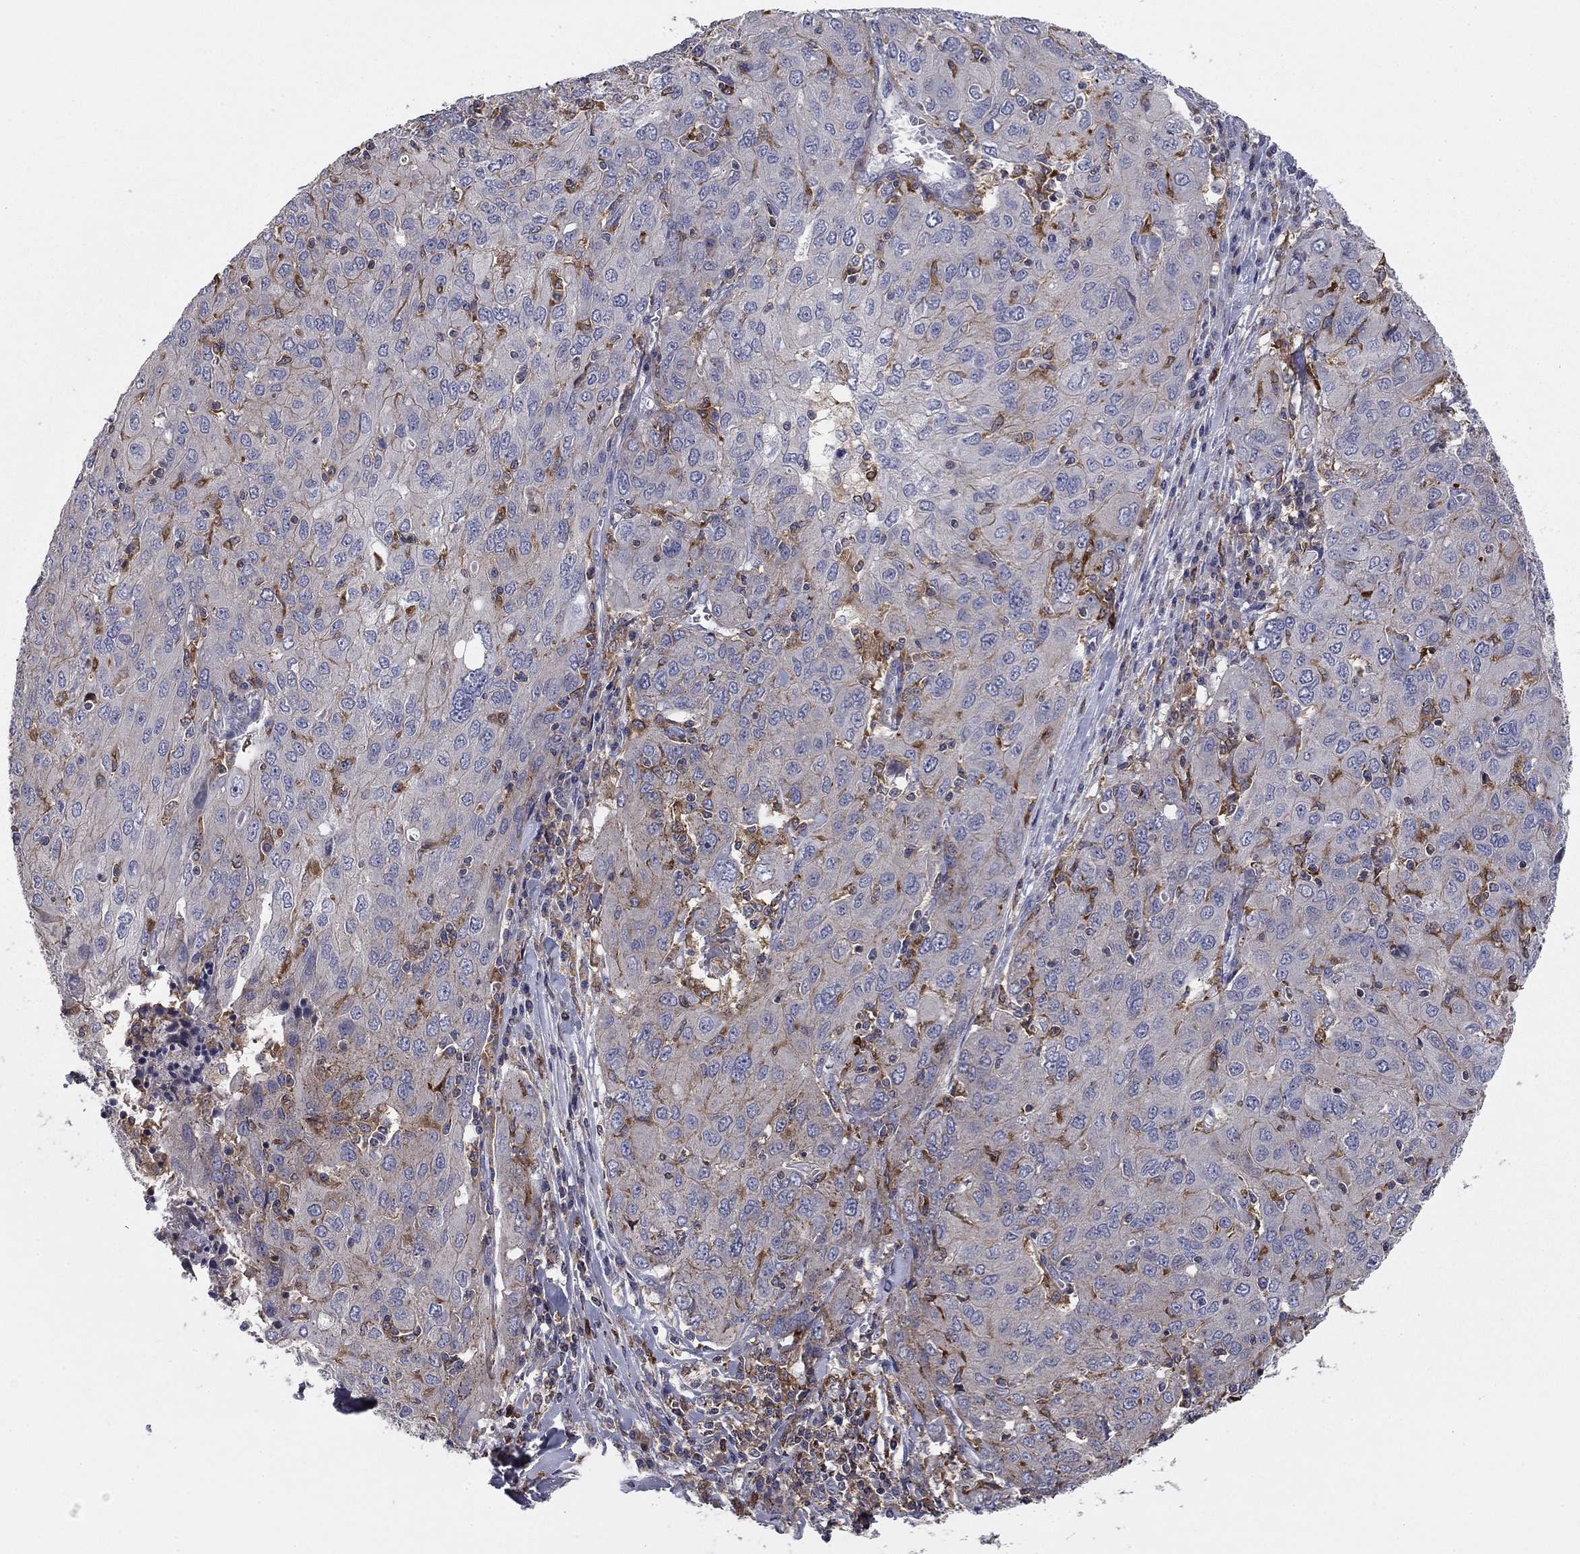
{"staining": {"intensity": "negative", "quantity": "none", "location": "none"}, "tissue": "ovarian cancer", "cell_type": "Tumor cells", "image_type": "cancer", "snomed": [{"axis": "morphology", "description": "Carcinoma, endometroid"}, {"axis": "topography", "description": "Ovary"}], "caption": "Micrograph shows no protein expression in tumor cells of endometroid carcinoma (ovarian) tissue. (Immunohistochemistry, brightfield microscopy, high magnification).", "gene": "PLCB2", "patient": {"sex": "female", "age": 50}}